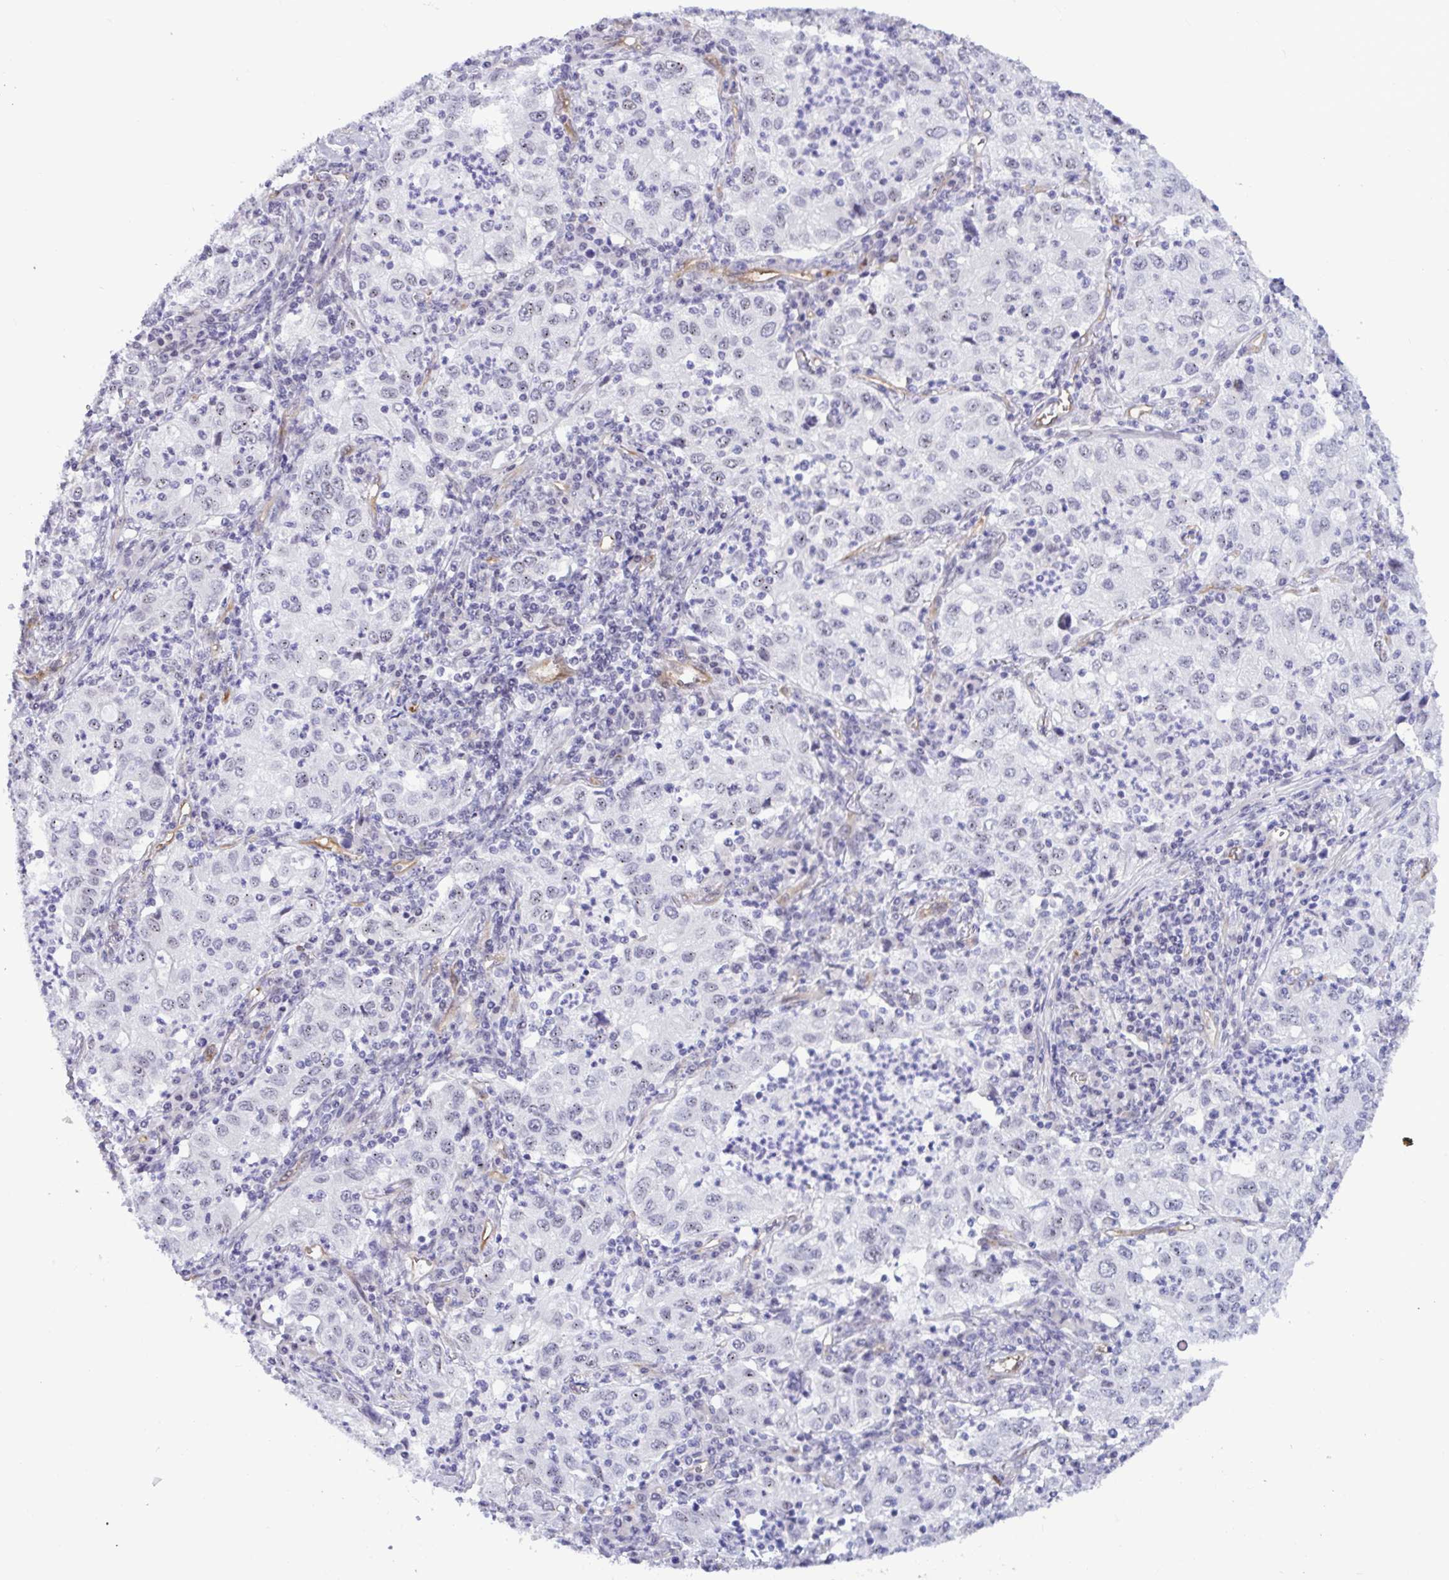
{"staining": {"intensity": "negative", "quantity": "none", "location": "none"}, "tissue": "lung cancer", "cell_type": "Tumor cells", "image_type": "cancer", "snomed": [{"axis": "morphology", "description": "Squamous cell carcinoma, NOS"}, {"axis": "topography", "description": "Lung"}], "caption": "Immunohistochemistry histopathology image of neoplastic tissue: lung cancer stained with DAB reveals no significant protein expression in tumor cells.", "gene": "EML1", "patient": {"sex": "male", "age": 71}}